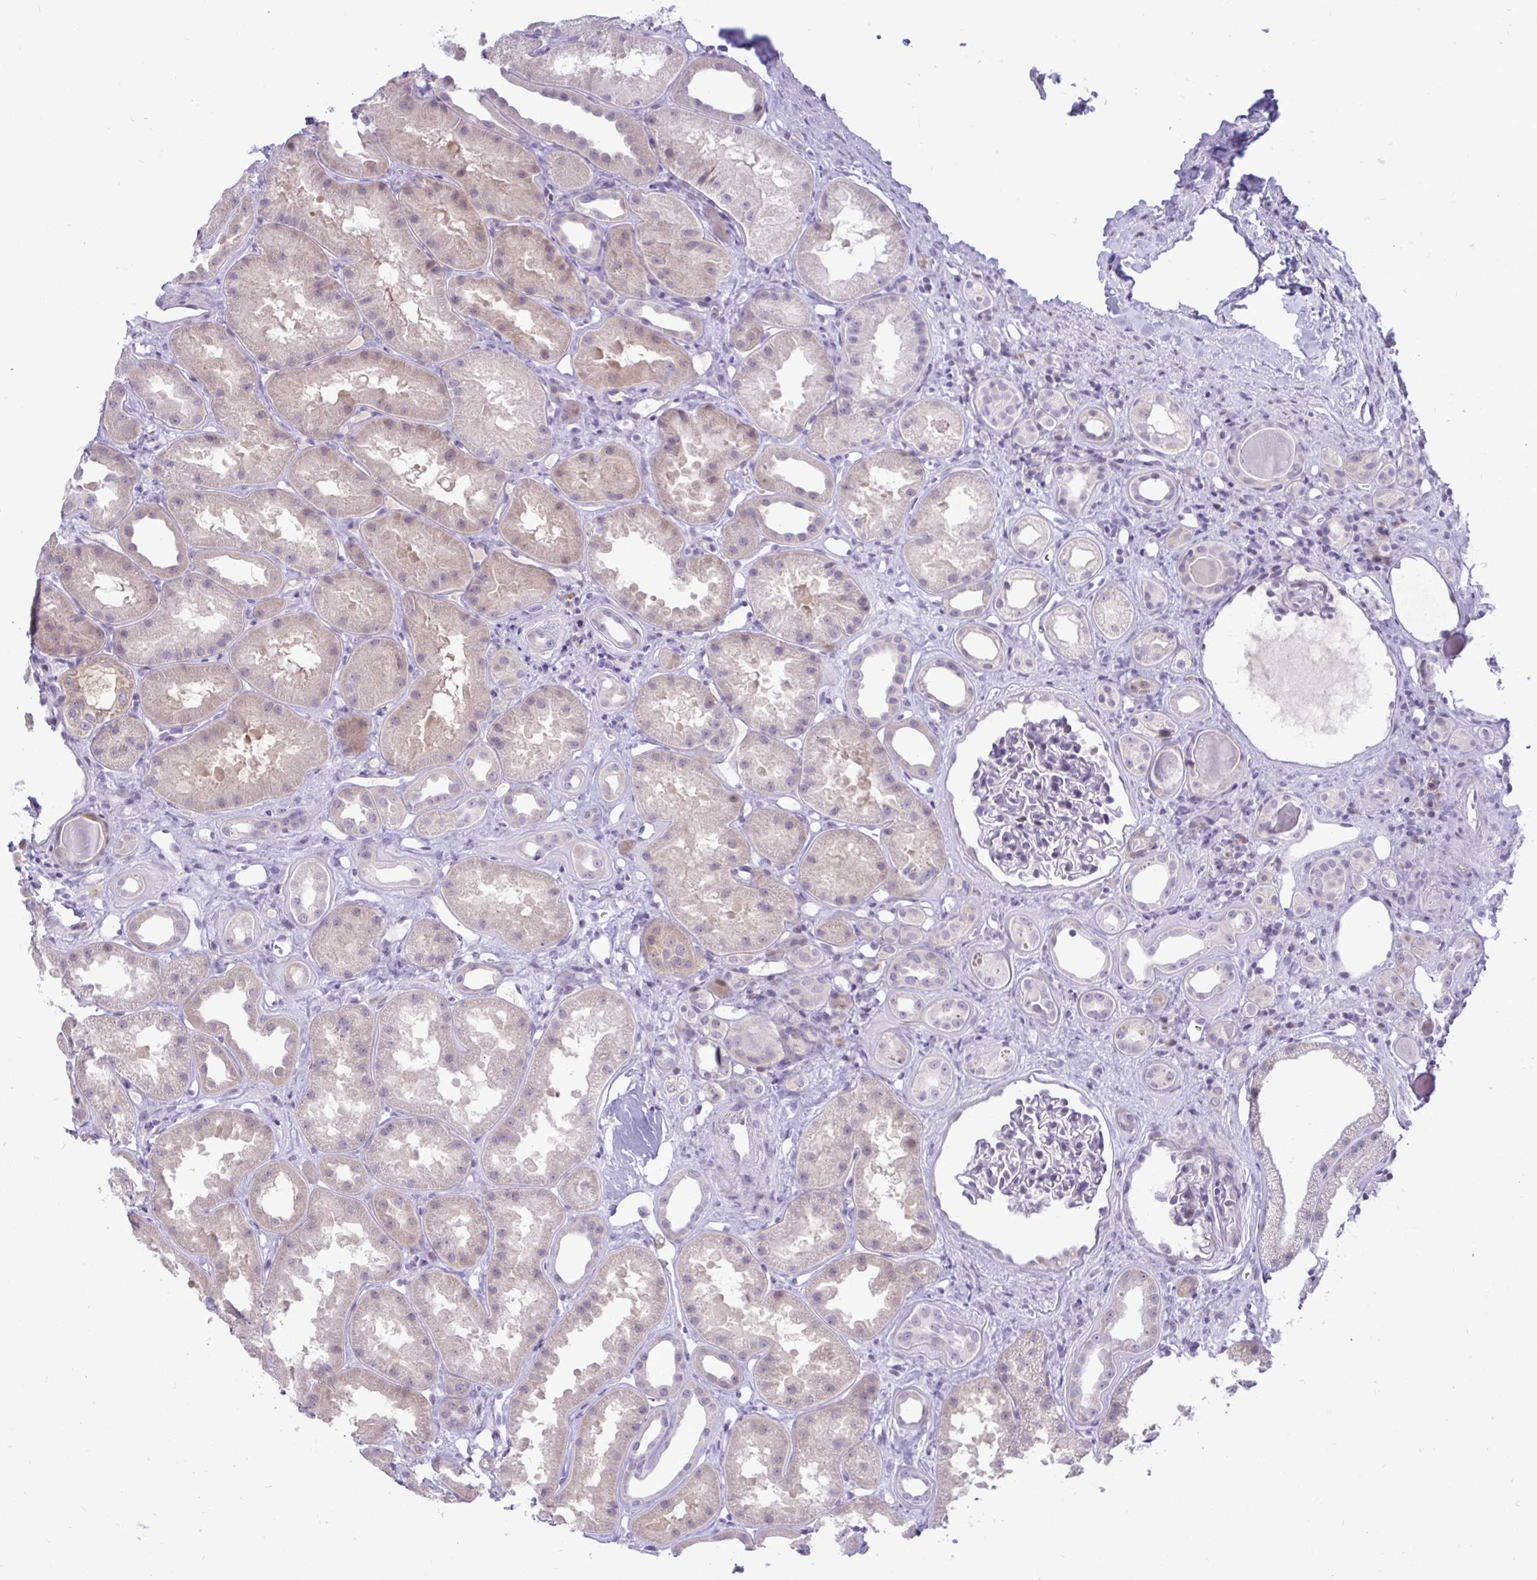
{"staining": {"intensity": "negative", "quantity": "none", "location": "none"}, "tissue": "kidney", "cell_type": "Cells in glomeruli", "image_type": "normal", "snomed": [{"axis": "morphology", "description": "Normal tissue, NOS"}, {"axis": "topography", "description": "Kidney"}], "caption": "Cells in glomeruli show no significant expression in unremarkable kidney.", "gene": "EPOP", "patient": {"sex": "male", "age": 61}}